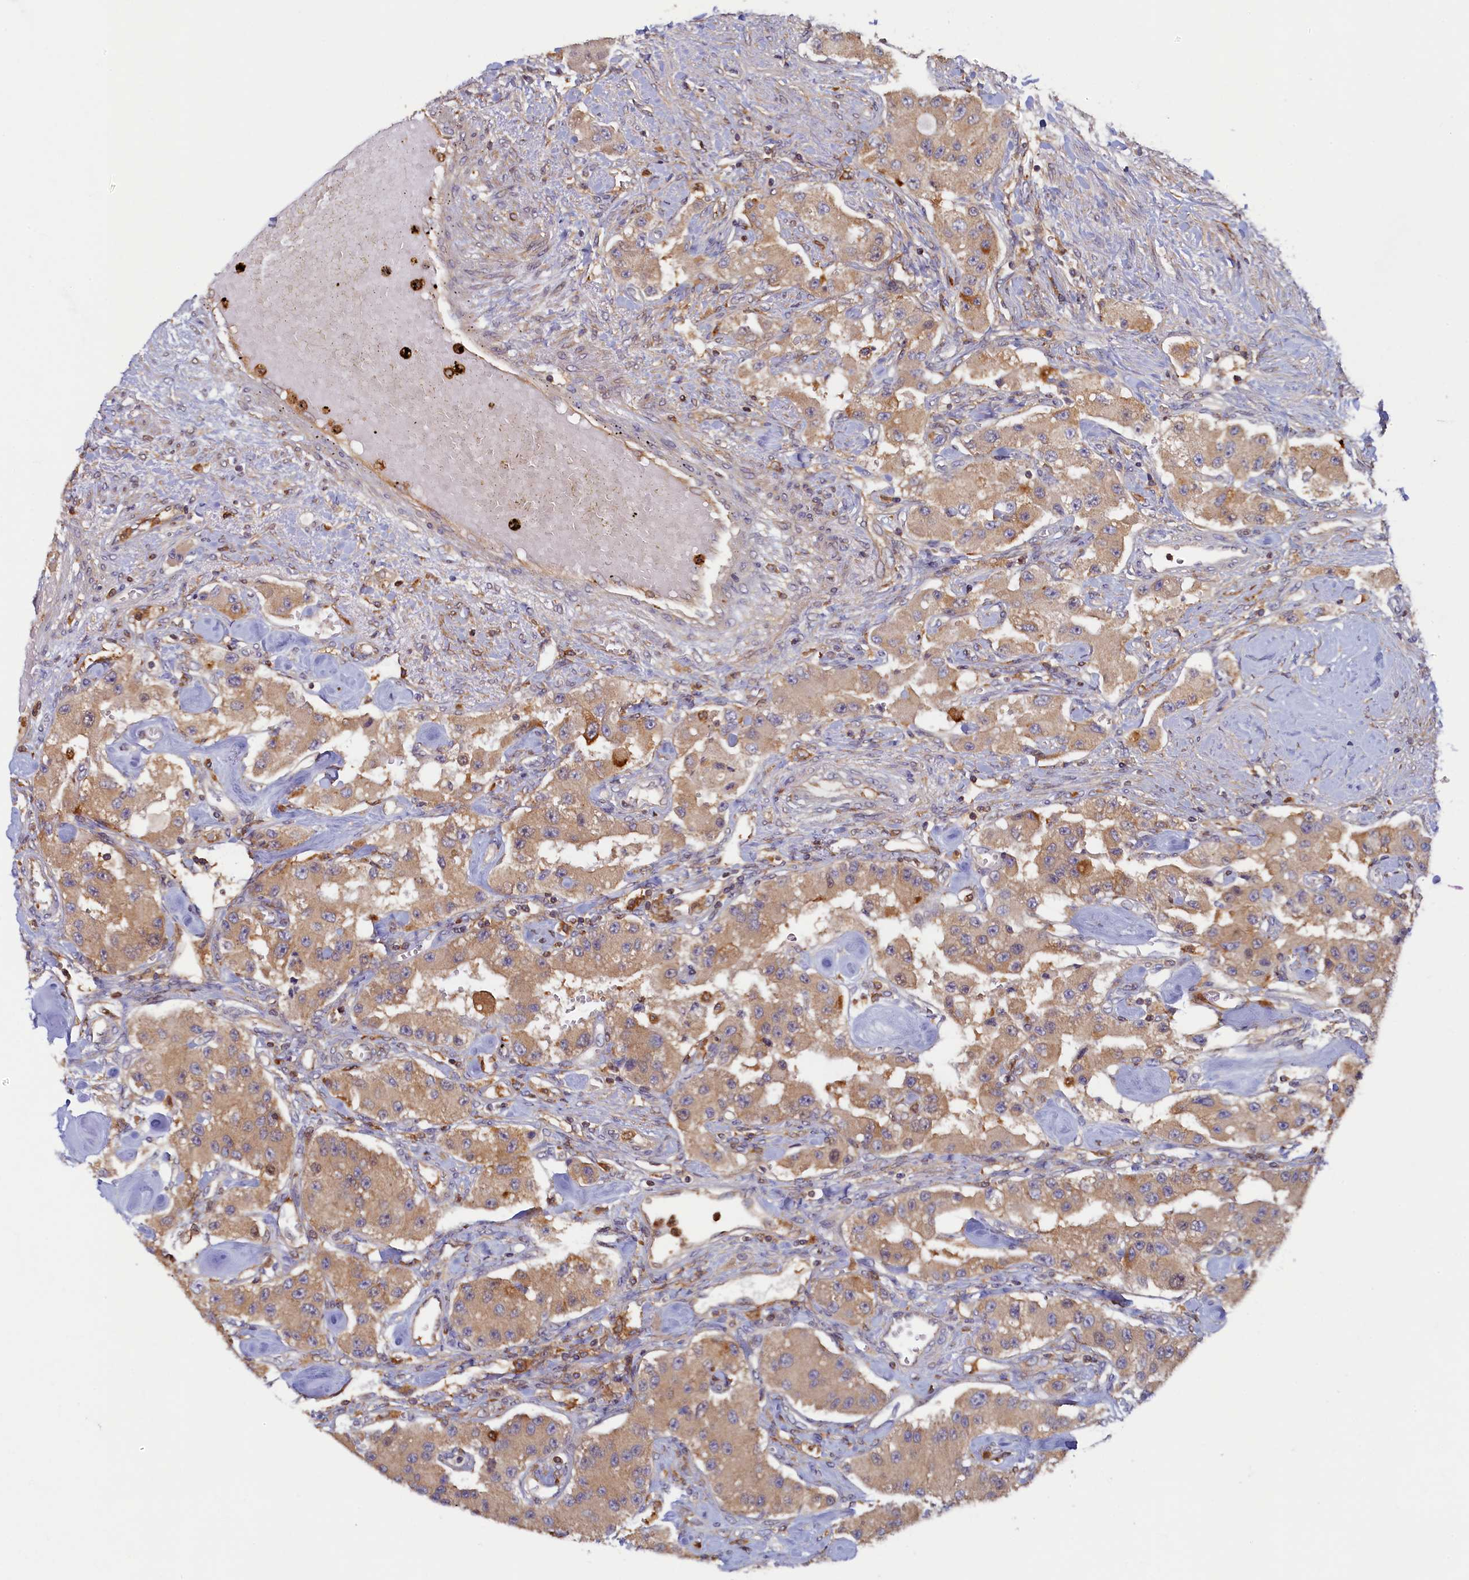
{"staining": {"intensity": "moderate", "quantity": ">75%", "location": "cytoplasmic/membranous"}, "tissue": "carcinoid", "cell_type": "Tumor cells", "image_type": "cancer", "snomed": [{"axis": "morphology", "description": "Carcinoid, malignant, NOS"}, {"axis": "topography", "description": "Pancreas"}], "caption": "A brown stain labels moderate cytoplasmic/membranous expression of a protein in human carcinoid tumor cells.", "gene": "TIMM8B", "patient": {"sex": "male", "age": 41}}